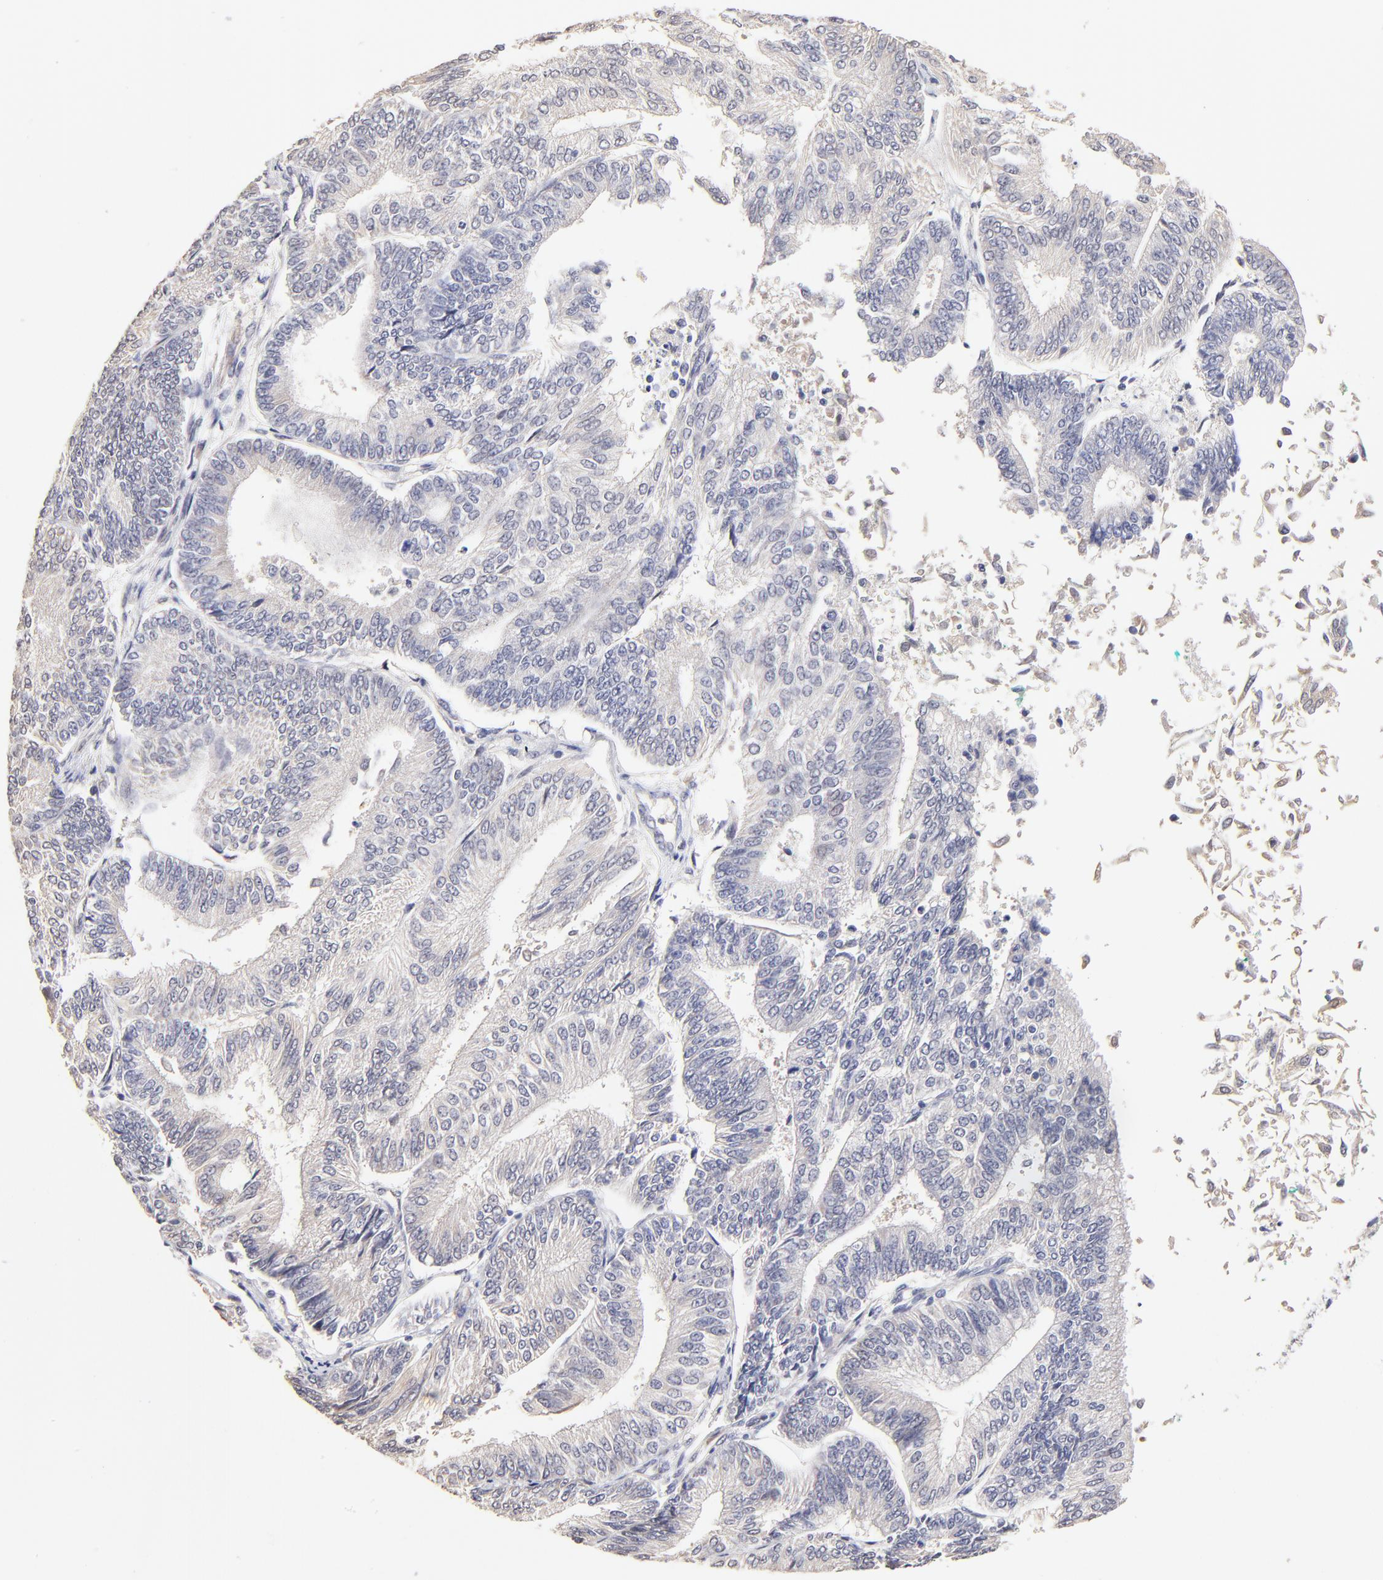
{"staining": {"intensity": "weak", "quantity": "<25%", "location": "cytoplasmic/membranous"}, "tissue": "endometrial cancer", "cell_type": "Tumor cells", "image_type": "cancer", "snomed": [{"axis": "morphology", "description": "Adenocarcinoma, NOS"}, {"axis": "topography", "description": "Endometrium"}], "caption": "Immunohistochemistry image of neoplastic tissue: endometrial adenocarcinoma stained with DAB (3,3'-diaminobenzidine) demonstrates no significant protein staining in tumor cells.", "gene": "ZNF10", "patient": {"sex": "female", "age": 55}}